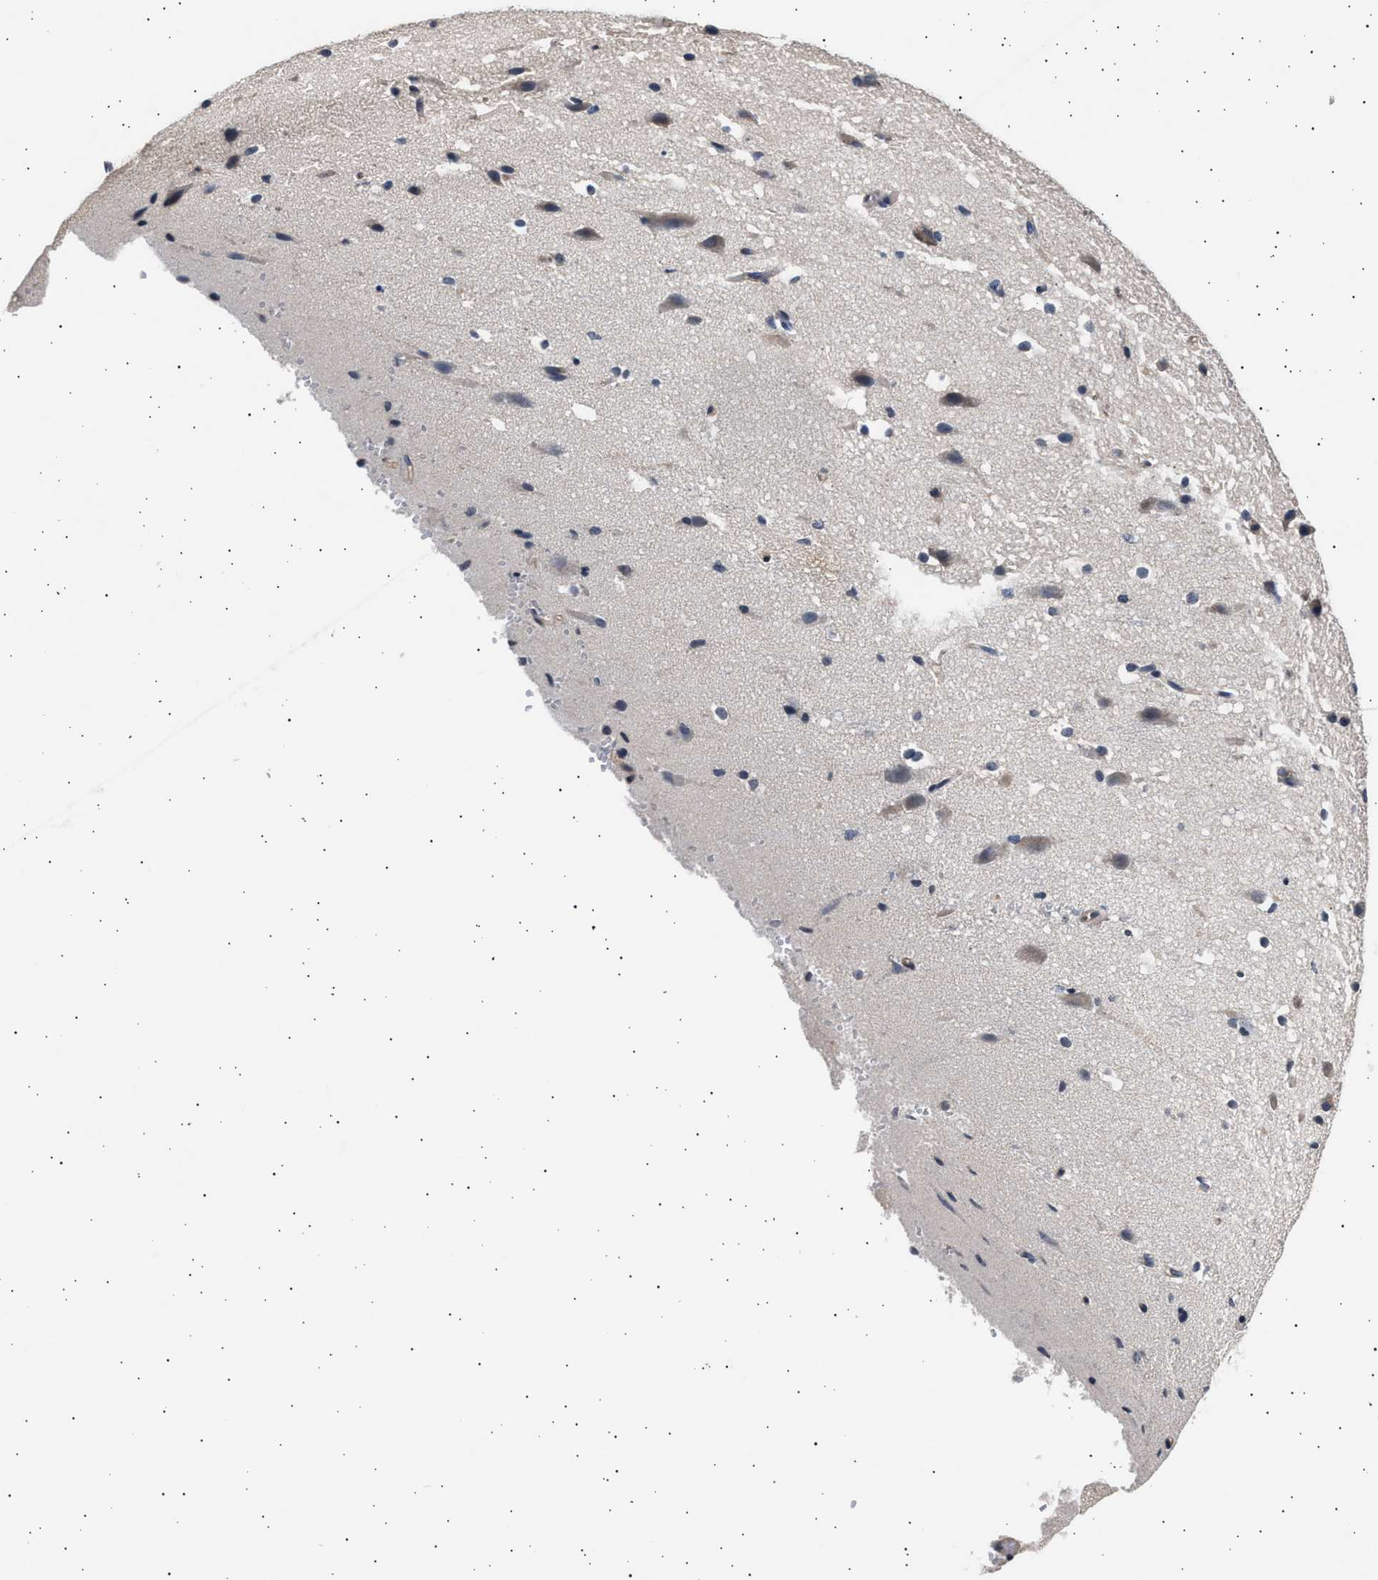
{"staining": {"intensity": "weak", "quantity": "25%-75%", "location": "cytoplasmic/membranous"}, "tissue": "cerebral cortex", "cell_type": "Endothelial cells", "image_type": "normal", "snomed": [{"axis": "morphology", "description": "Normal tissue, NOS"}, {"axis": "morphology", "description": "Developmental malformation"}, {"axis": "topography", "description": "Cerebral cortex"}], "caption": "Protein expression analysis of benign cerebral cortex reveals weak cytoplasmic/membranous positivity in about 25%-75% of endothelial cells. The staining was performed using DAB (3,3'-diaminobenzidine) to visualize the protein expression in brown, while the nuclei were stained in blue with hematoxylin (Magnification: 20x).", "gene": "GRAP2", "patient": {"sex": "female", "age": 30}}